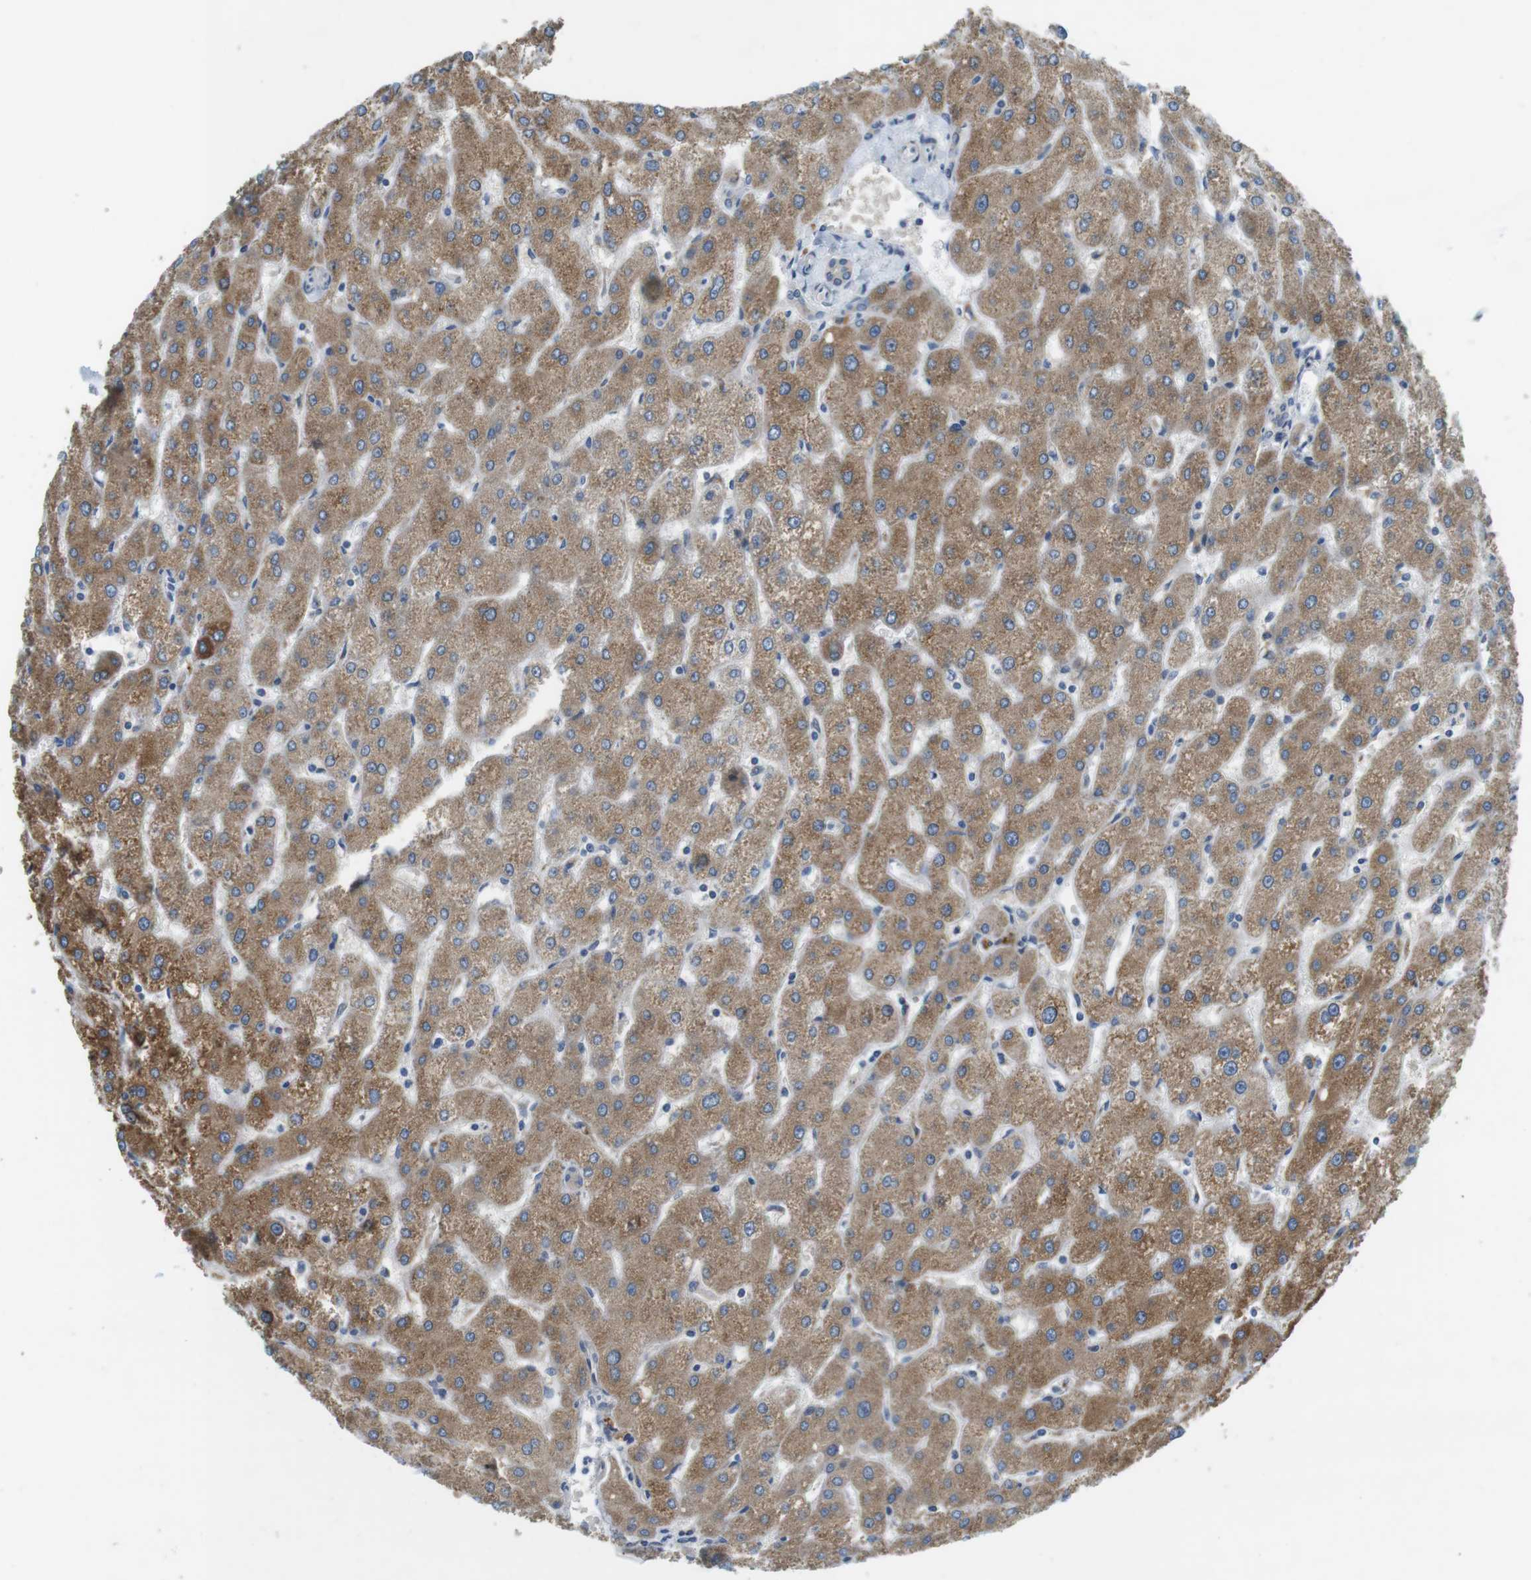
{"staining": {"intensity": "weak", "quantity": ">75%", "location": "cytoplasmic/membranous"}, "tissue": "liver", "cell_type": "Cholangiocytes", "image_type": "normal", "snomed": [{"axis": "morphology", "description": "Normal tissue, NOS"}, {"axis": "topography", "description": "Liver"}], "caption": "This micrograph reveals IHC staining of unremarkable liver, with low weak cytoplasmic/membranous positivity in about >75% of cholangiocytes.", "gene": "TYW1", "patient": {"sex": "male", "age": 67}}